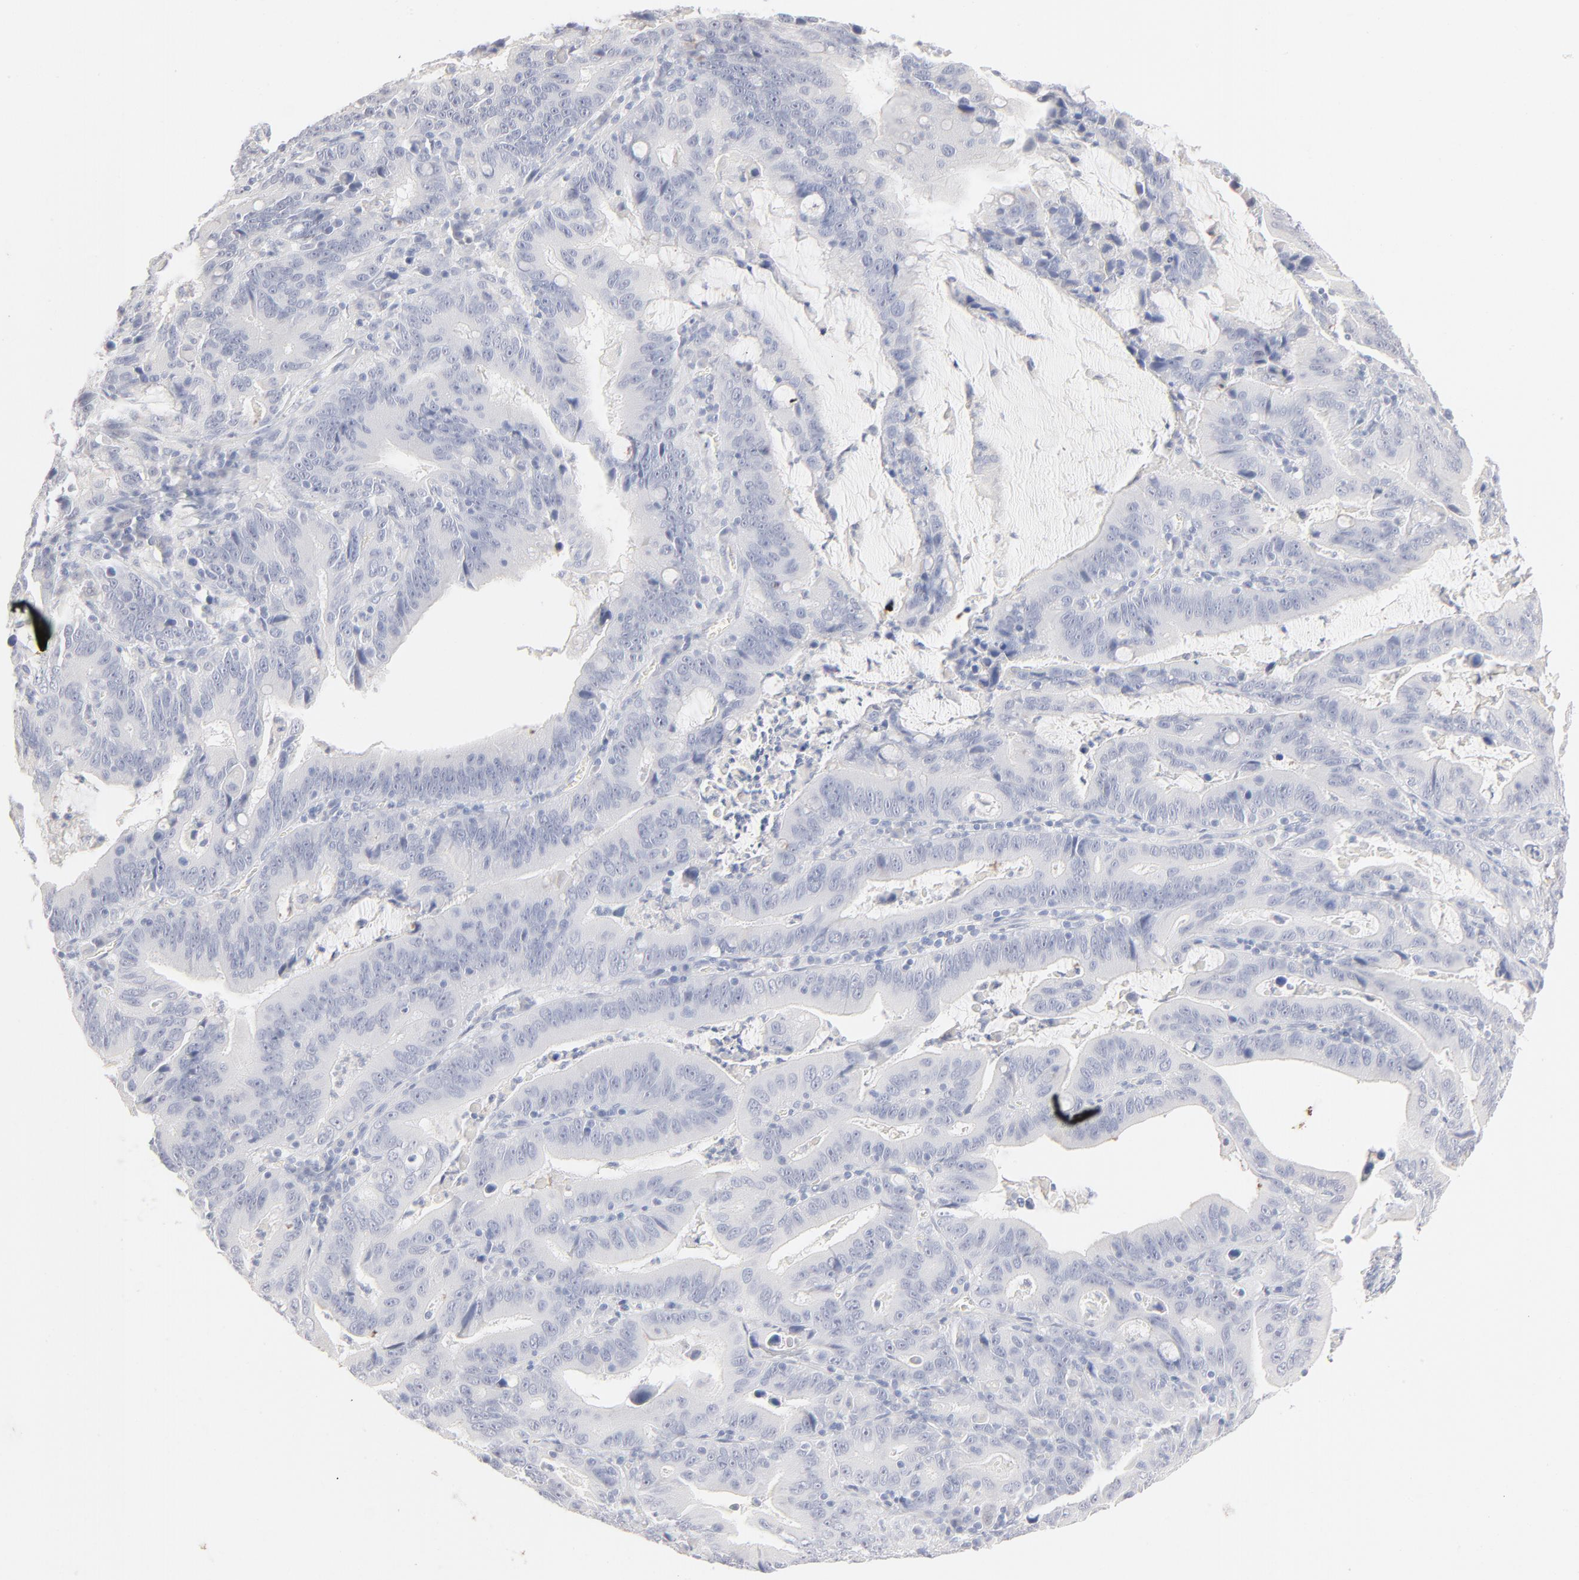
{"staining": {"intensity": "negative", "quantity": "none", "location": "none"}, "tissue": "stomach cancer", "cell_type": "Tumor cells", "image_type": "cancer", "snomed": [{"axis": "morphology", "description": "Adenocarcinoma, NOS"}, {"axis": "topography", "description": "Stomach, upper"}], "caption": "High power microscopy micrograph of an immunohistochemistry histopathology image of stomach adenocarcinoma, revealing no significant expression in tumor cells.", "gene": "ONECUT1", "patient": {"sex": "male", "age": 63}}